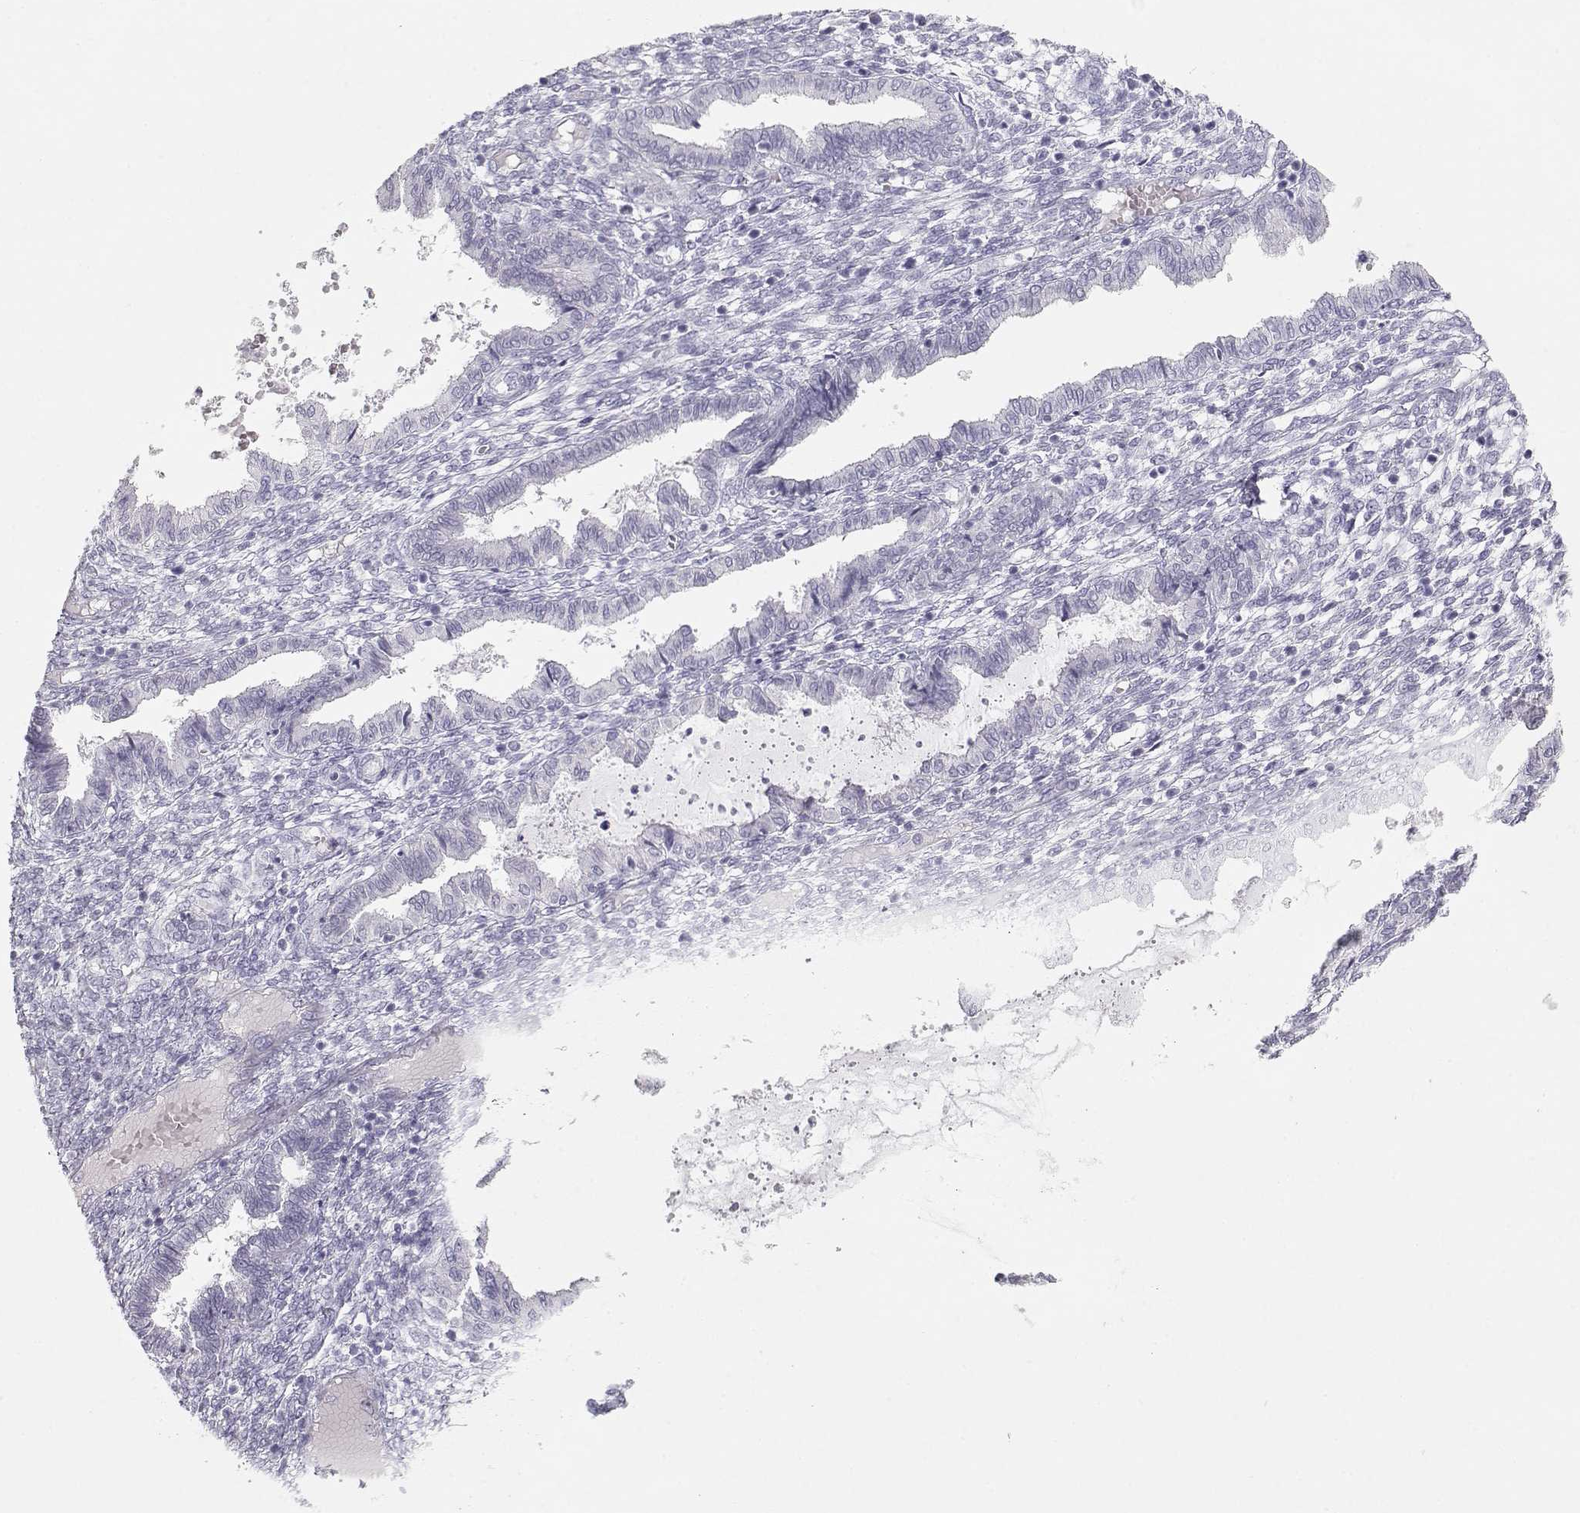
{"staining": {"intensity": "negative", "quantity": "none", "location": "none"}, "tissue": "endometrium", "cell_type": "Cells in endometrial stroma", "image_type": "normal", "snomed": [{"axis": "morphology", "description": "Normal tissue, NOS"}, {"axis": "topography", "description": "Endometrium"}], "caption": "The histopathology image demonstrates no significant staining in cells in endometrial stroma of endometrium. The staining was performed using DAB (3,3'-diaminobenzidine) to visualize the protein expression in brown, while the nuclei were stained in blue with hematoxylin (Magnification: 20x).", "gene": "TKTL1", "patient": {"sex": "female", "age": 43}}